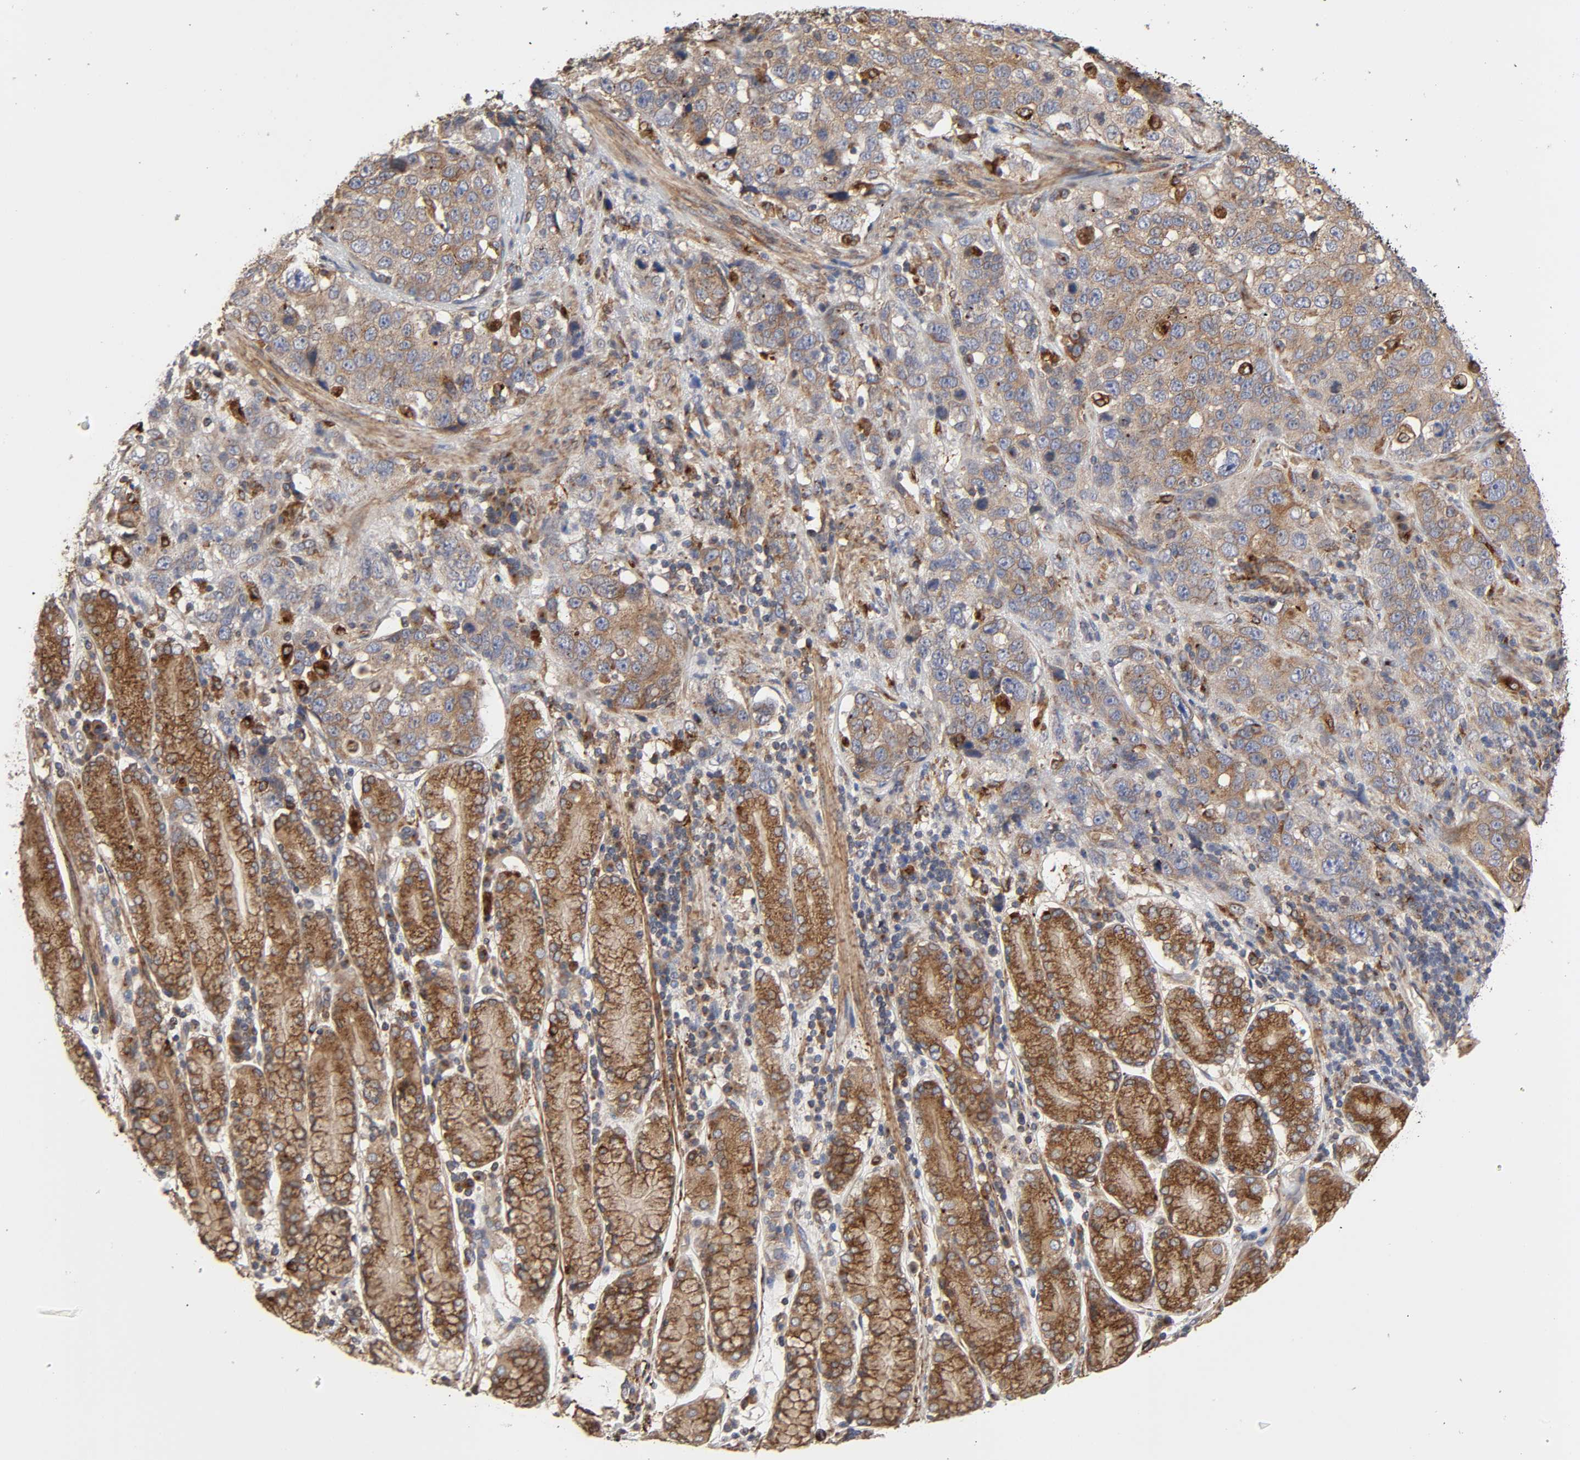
{"staining": {"intensity": "strong", "quantity": ">75%", "location": "cytoplasmic/membranous"}, "tissue": "stomach cancer", "cell_type": "Tumor cells", "image_type": "cancer", "snomed": [{"axis": "morphology", "description": "Normal tissue, NOS"}, {"axis": "morphology", "description": "Adenocarcinoma, NOS"}, {"axis": "topography", "description": "Stomach"}], "caption": "Immunohistochemical staining of human stomach cancer (adenocarcinoma) displays high levels of strong cytoplasmic/membranous protein staining in approximately >75% of tumor cells. The staining was performed using DAB to visualize the protein expression in brown, while the nuclei were stained in blue with hematoxylin (Magnification: 20x).", "gene": "GNPTG", "patient": {"sex": "male", "age": 48}}